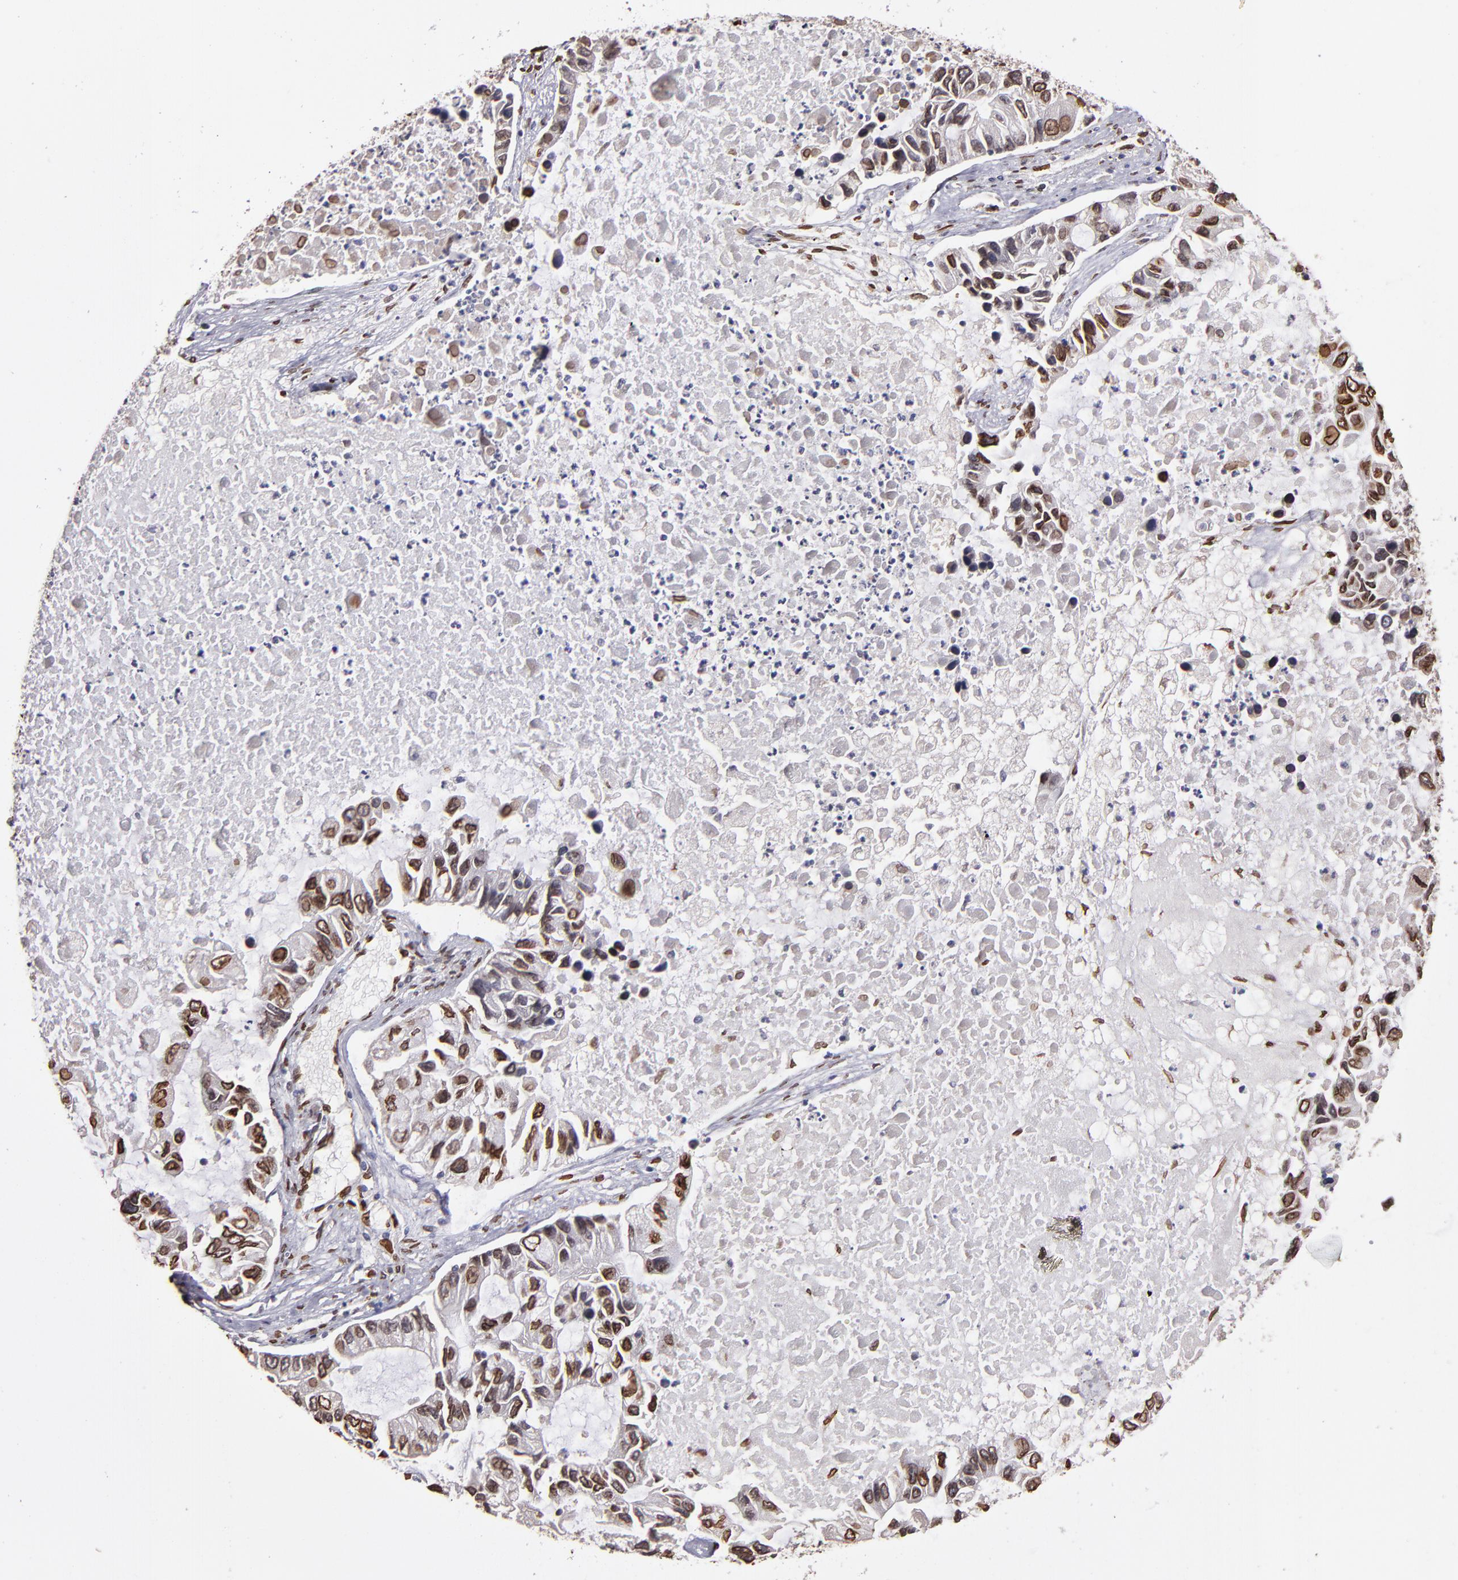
{"staining": {"intensity": "moderate", "quantity": ">75%", "location": "cytoplasmic/membranous,nuclear"}, "tissue": "lung cancer", "cell_type": "Tumor cells", "image_type": "cancer", "snomed": [{"axis": "morphology", "description": "Adenocarcinoma, NOS"}, {"axis": "topography", "description": "Lung"}], "caption": "There is medium levels of moderate cytoplasmic/membranous and nuclear expression in tumor cells of lung cancer, as demonstrated by immunohistochemical staining (brown color).", "gene": "PUM3", "patient": {"sex": "female", "age": 51}}